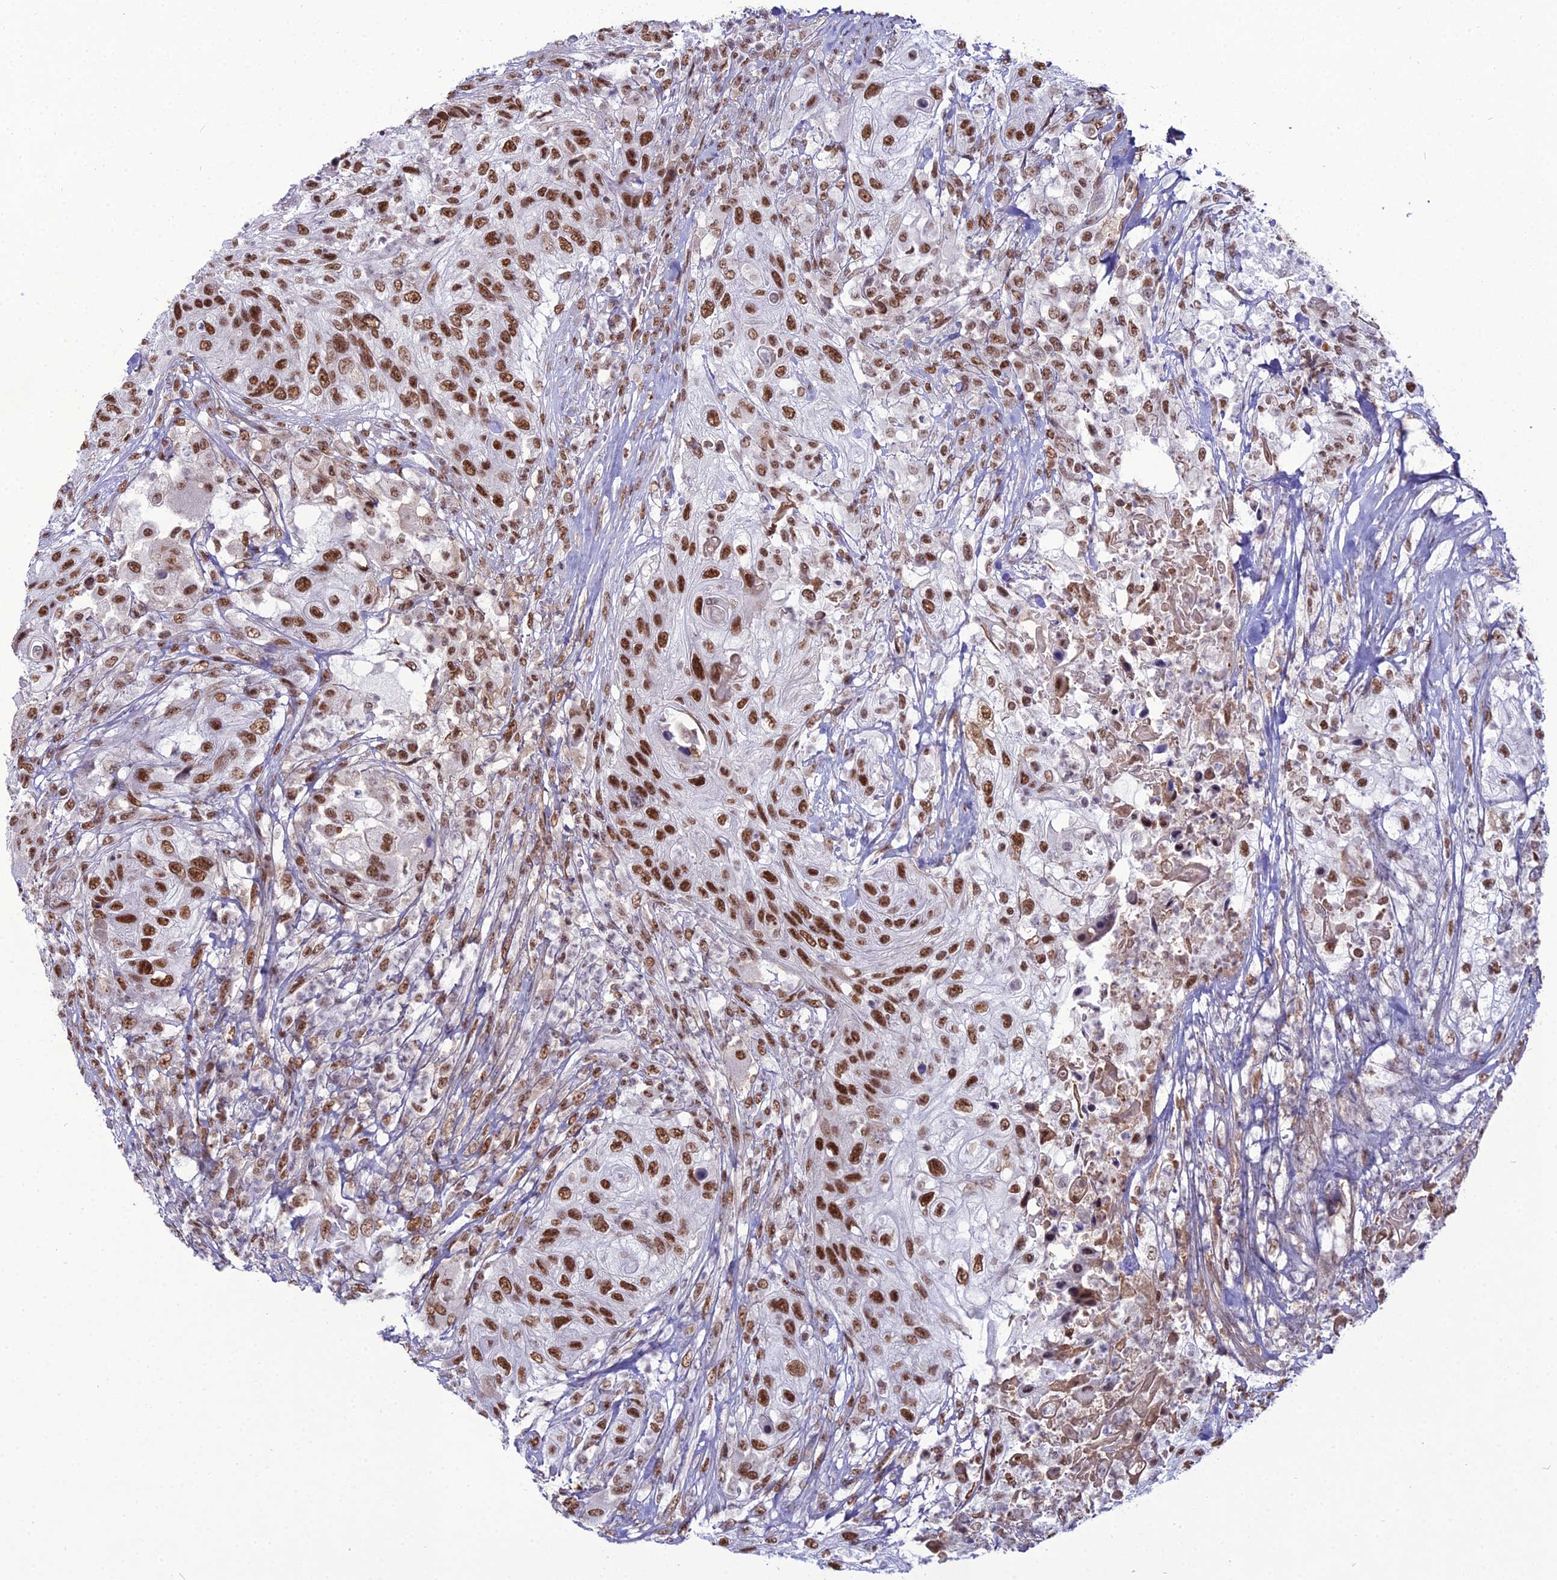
{"staining": {"intensity": "strong", "quantity": ">75%", "location": "nuclear"}, "tissue": "urothelial cancer", "cell_type": "Tumor cells", "image_type": "cancer", "snomed": [{"axis": "morphology", "description": "Urothelial carcinoma, High grade"}, {"axis": "topography", "description": "Urinary bladder"}], "caption": "Urothelial cancer was stained to show a protein in brown. There is high levels of strong nuclear staining in about >75% of tumor cells.", "gene": "RBM12", "patient": {"sex": "female", "age": 60}}